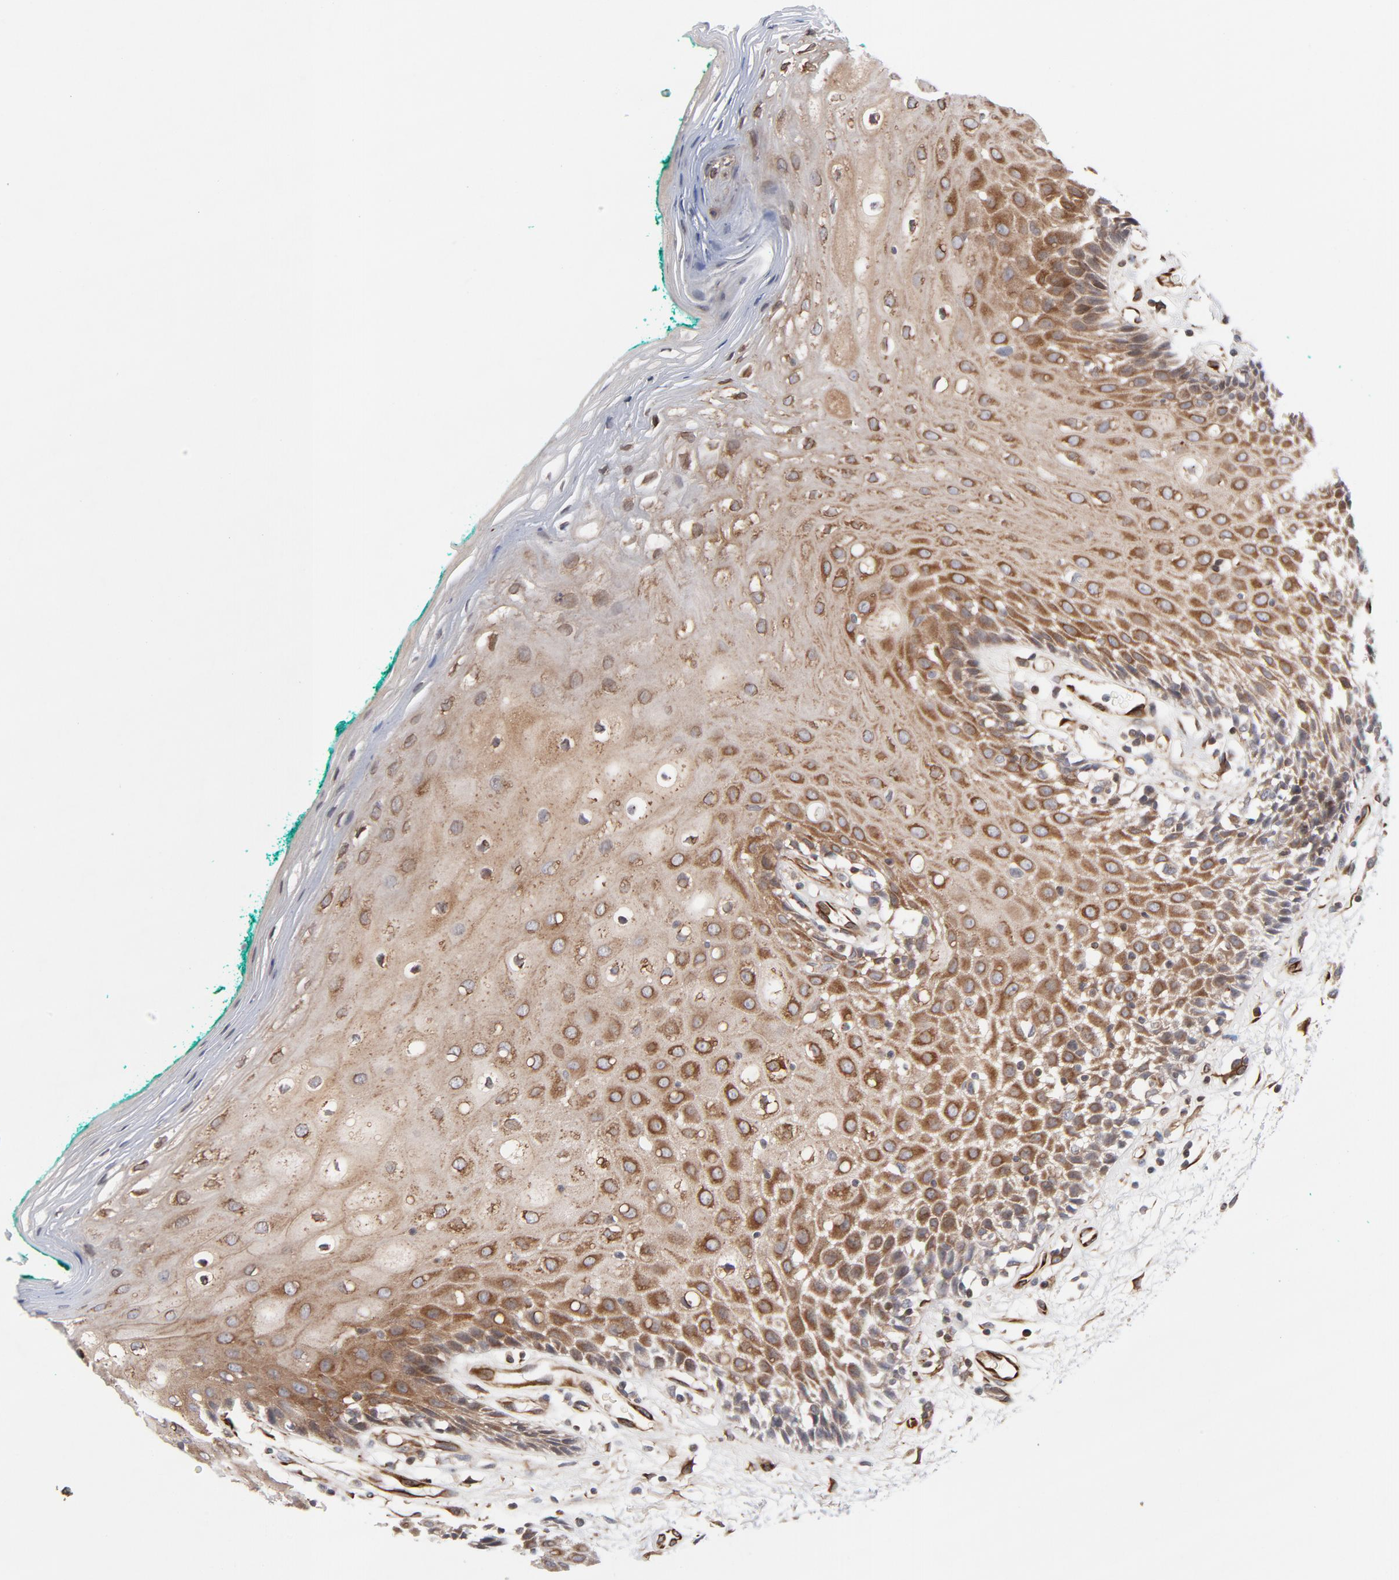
{"staining": {"intensity": "moderate", "quantity": ">75%", "location": "cytoplasmic/membranous"}, "tissue": "oral mucosa", "cell_type": "Squamous epithelial cells", "image_type": "normal", "snomed": [{"axis": "morphology", "description": "Normal tissue, NOS"}, {"axis": "morphology", "description": "Squamous cell carcinoma, NOS"}, {"axis": "topography", "description": "Skeletal muscle"}, {"axis": "topography", "description": "Oral tissue"}, {"axis": "topography", "description": "Head-Neck"}], "caption": "Immunohistochemical staining of unremarkable human oral mucosa shows moderate cytoplasmic/membranous protein positivity in approximately >75% of squamous epithelial cells. (Brightfield microscopy of DAB IHC at high magnification).", "gene": "DNAAF2", "patient": {"sex": "female", "age": 84}}